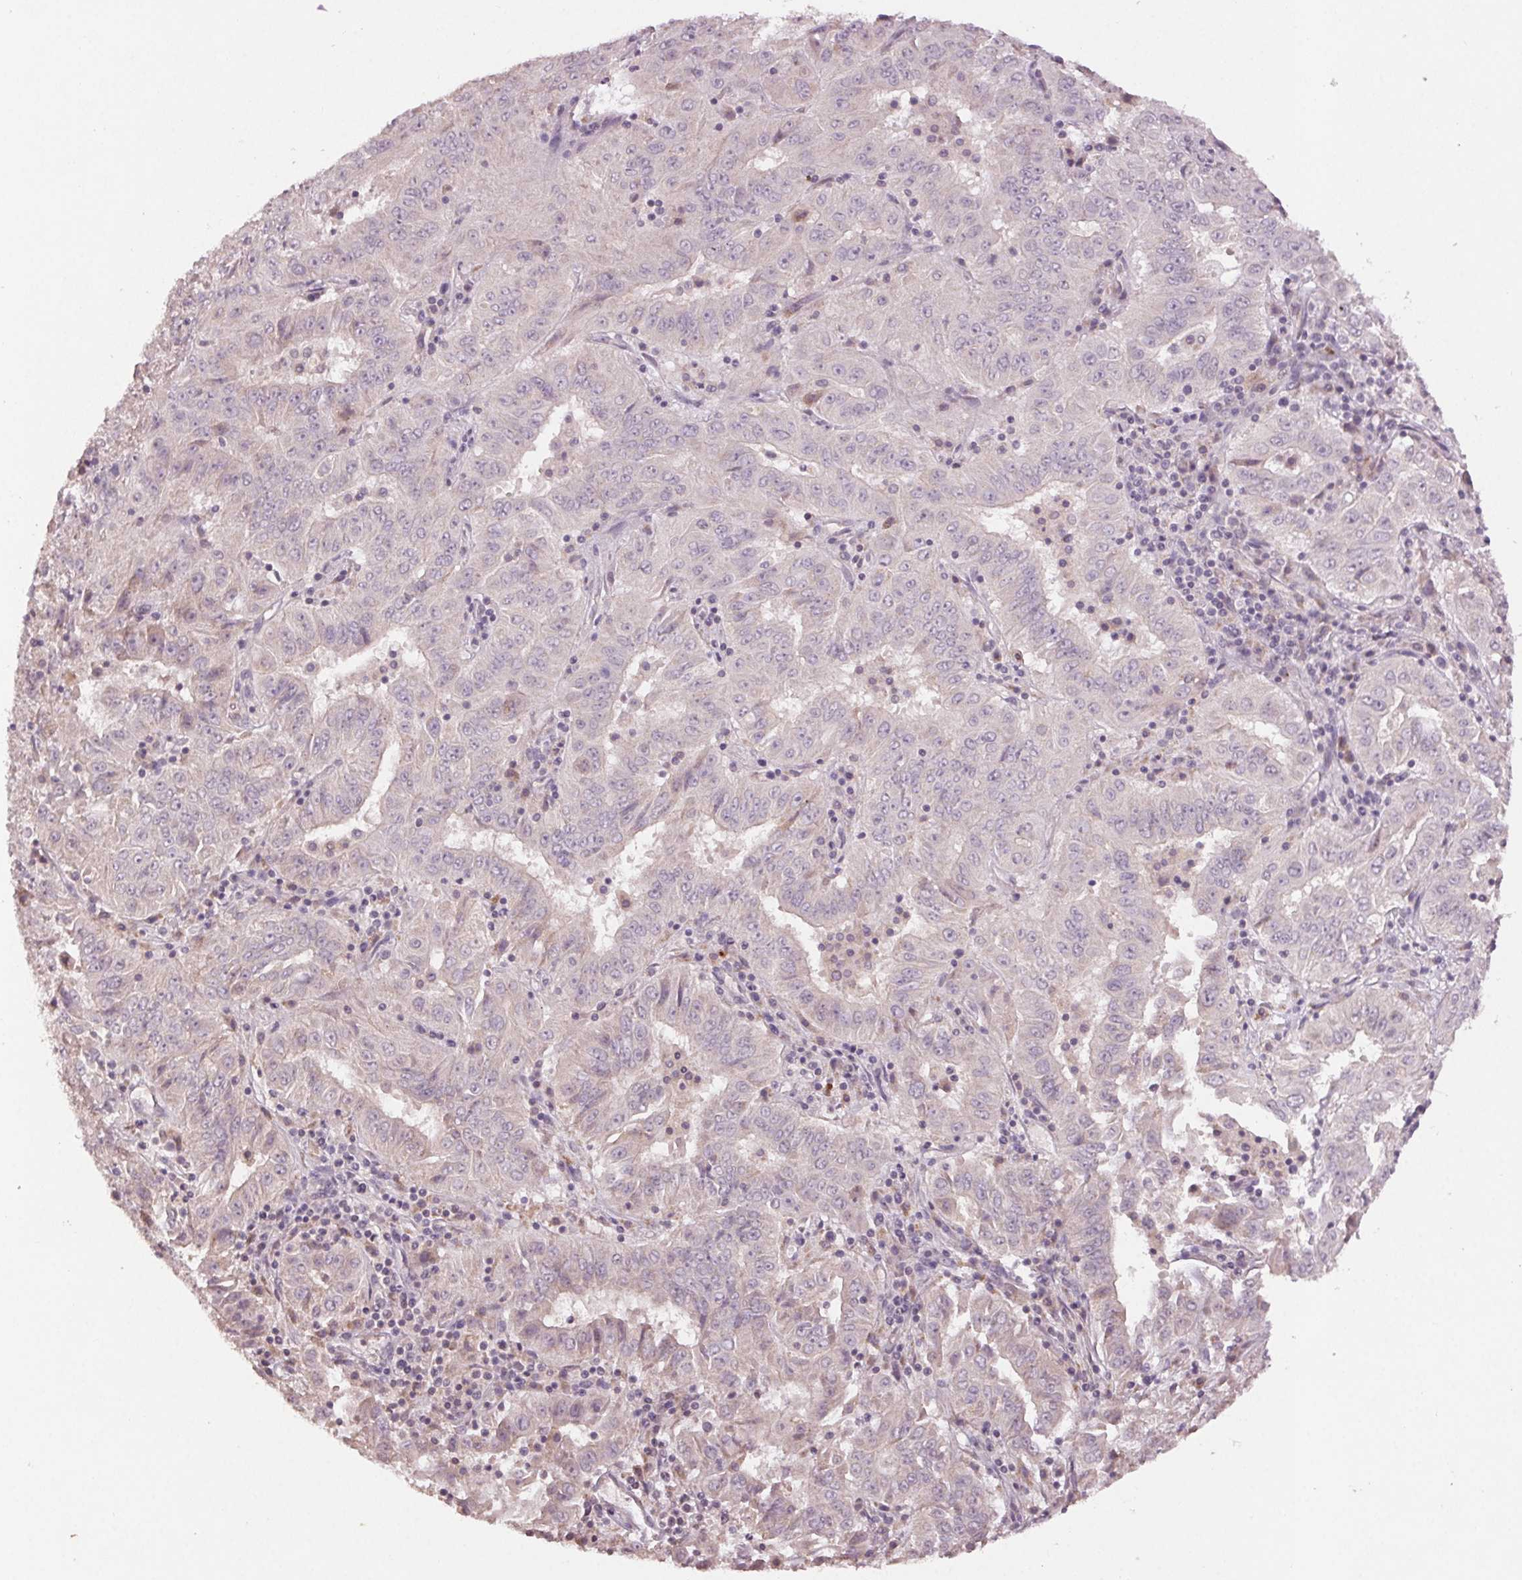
{"staining": {"intensity": "negative", "quantity": "none", "location": "none"}, "tissue": "pancreatic cancer", "cell_type": "Tumor cells", "image_type": "cancer", "snomed": [{"axis": "morphology", "description": "Adenocarcinoma, NOS"}, {"axis": "topography", "description": "Pancreas"}], "caption": "A photomicrograph of pancreatic cancer (adenocarcinoma) stained for a protein demonstrates no brown staining in tumor cells. (Stains: DAB immunohistochemistry with hematoxylin counter stain, Microscopy: brightfield microscopy at high magnification).", "gene": "KLRC3", "patient": {"sex": "male", "age": 63}}